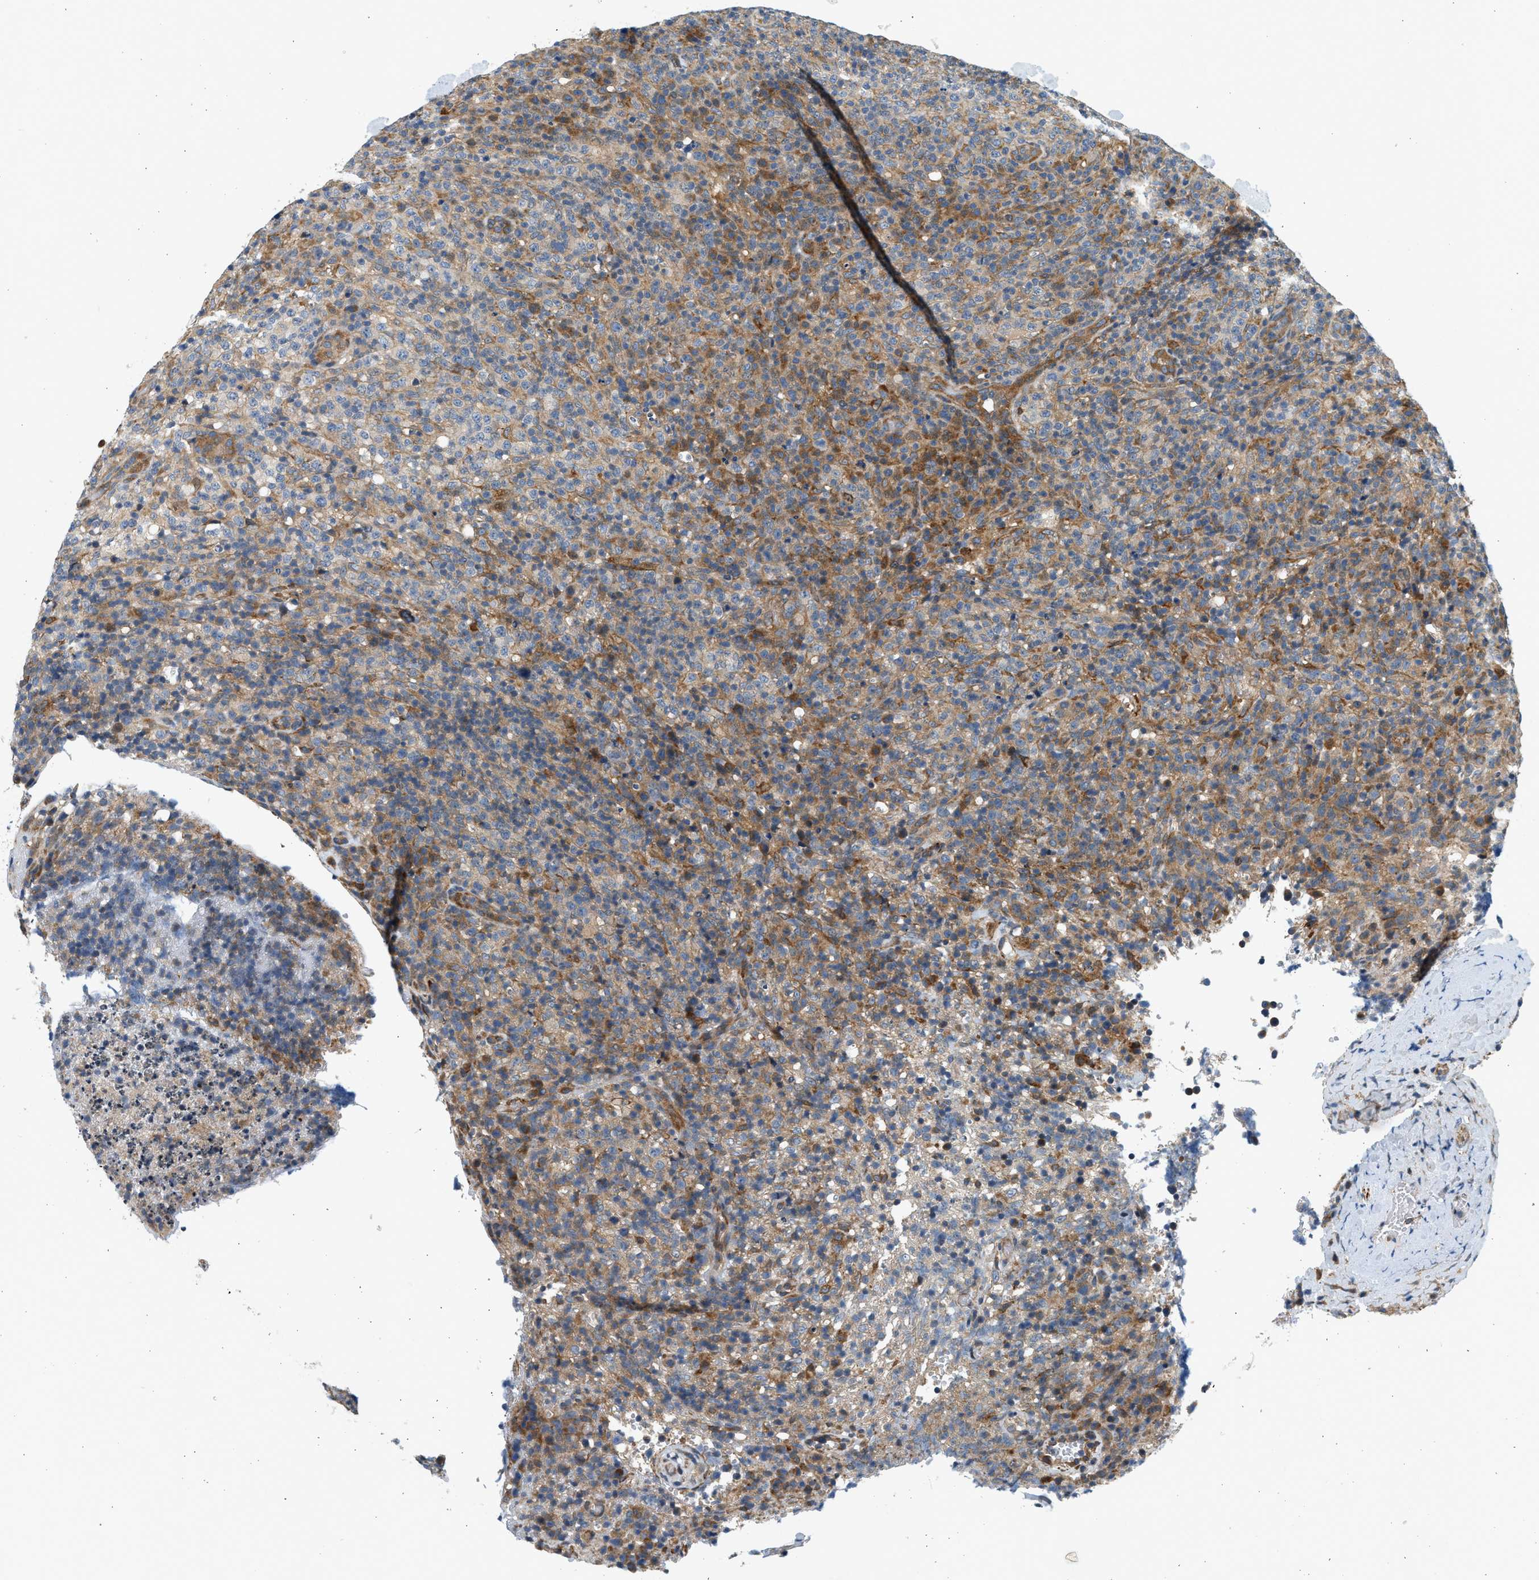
{"staining": {"intensity": "weak", "quantity": "25%-75%", "location": "cytoplasmic/membranous"}, "tissue": "lymphoma", "cell_type": "Tumor cells", "image_type": "cancer", "snomed": [{"axis": "morphology", "description": "Malignant lymphoma, non-Hodgkin's type, High grade"}, {"axis": "topography", "description": "Lymph node"}], "caption": "Protein analysis of malignant lymphoma, non-Hodgkin's type (high-grade) tissue exhibits weak cytoplasmic/membranous positivity in about 25%-75% of tumor cells. Immunohistochemistry stains the protein in brown and the nuclei are stained blue.", "gene": "KDELR2", "patient": {"sex": "female", "age": 76}}